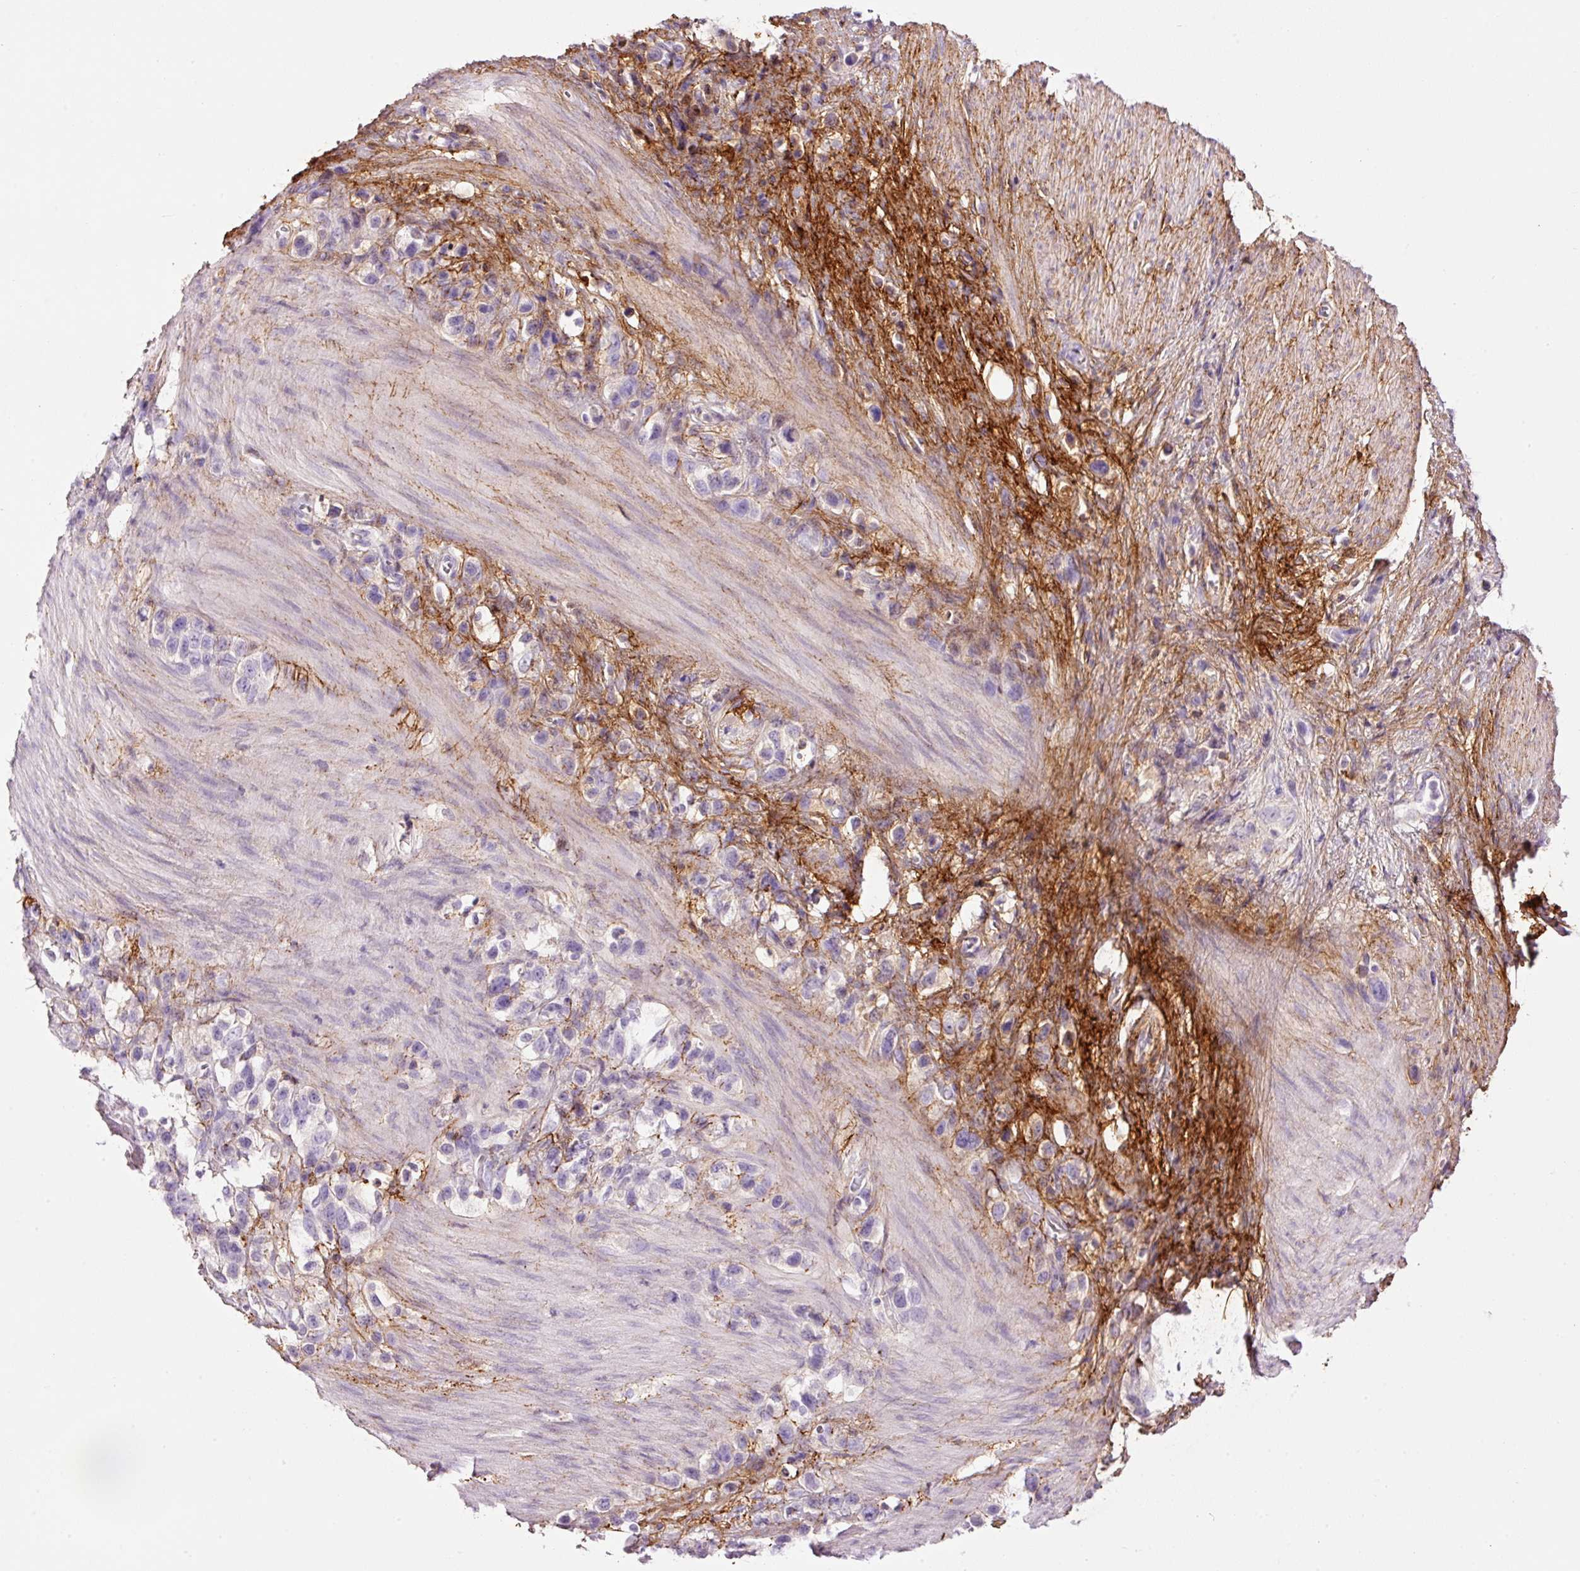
{"staining": {"intensity": "negative", "quantity": "none", "location": "none"}, "tissue": "stomach cancer", "cell_type": "Tumor cells", "image_type": "cancer", "snomed": [{"axis": "morphology", "description": "Adenocarcinoma, NOS"}, {"axis": "topography", "description": "Stomach"}], "caption": "Adenocarcinoma (stomach) was stained to show a protein in brown. There is no significant expression in tumor cells.", "gene": "MFAP4", "patient": {"sex": "female", "age": 65}}